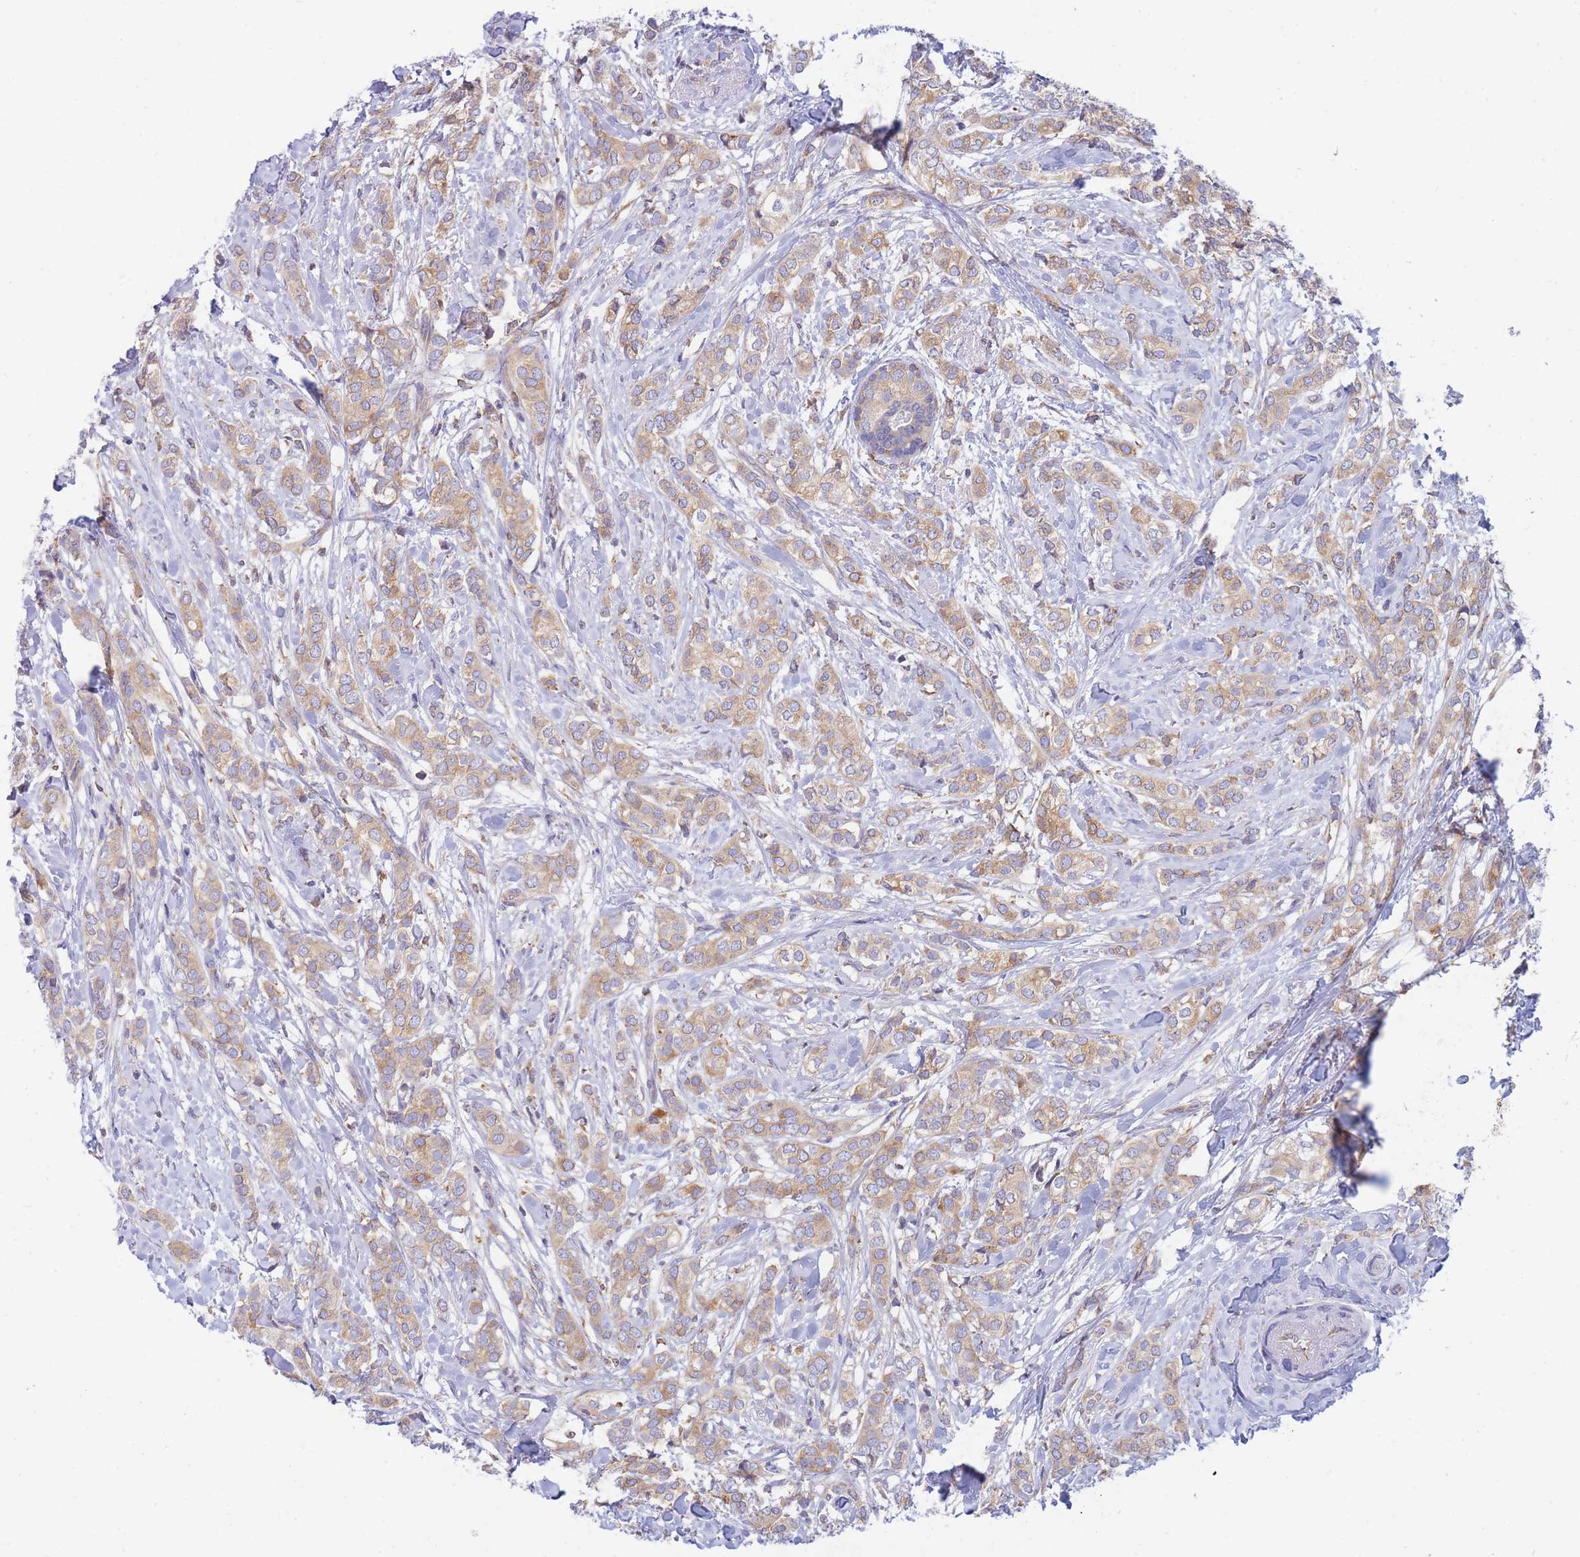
{"staining": {"intensity": "moderate", "quantity": ">75%", "location": "cytoplasmic/membranous"}, "tissue": "breast cancer", "cell_type": "Tumor cells", "image_type": "cancer", "snomed": [{"axis": "morphology", "description": "Duct carcinoma"}, {"axis": "topography", "description": "Breast"}], "caption": "Tumor cells reveal moderate cytoplasmic/membranous positivity in about >75% of cells in breast cancer. The staining was performed using DAB, with brown indicating positive protein expression. Nuclei are stained blue with hematoxylin.", "gene": "SH2B2", "patient": {"sex": "female", "age": 73}}